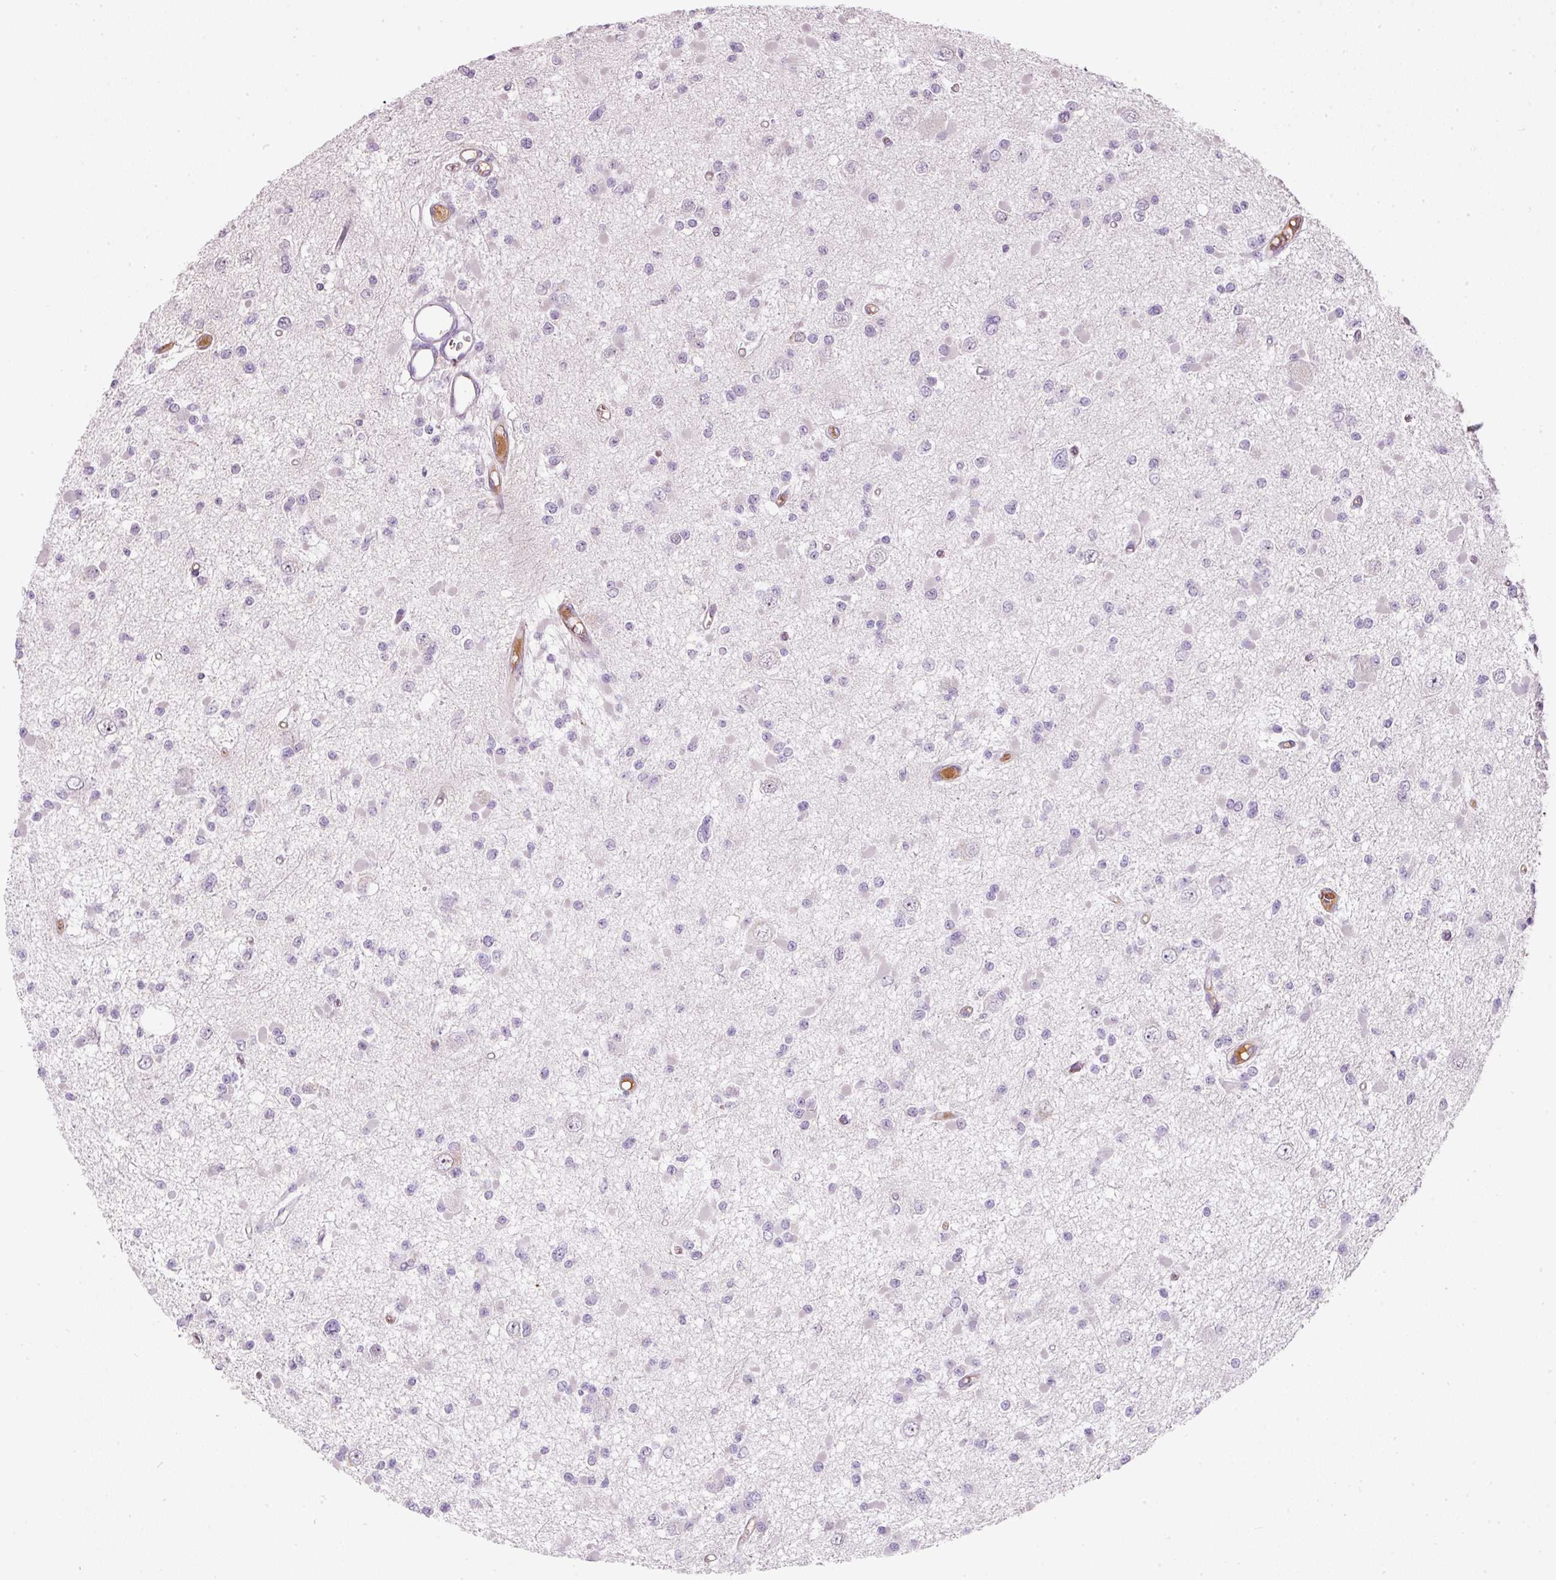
{"staining": {"intensity": "negative", "quantity": "none", "location": "none"}, "tissue": "glioma", "cell_type": "Tumor cells", "image_type": "cancer", "snomed": [{"axis": "morphology", "description": "Glioma, malignant, Low grade"}, {"axis": "topography", "description": "Brain"}], "caption": "An immunohistochemistry photomicrograph of glioma is shown. There is no staining in tumor cells of glioma.", "gene": "TMEM37", "patient": {"sex": "female", "age": 22}}